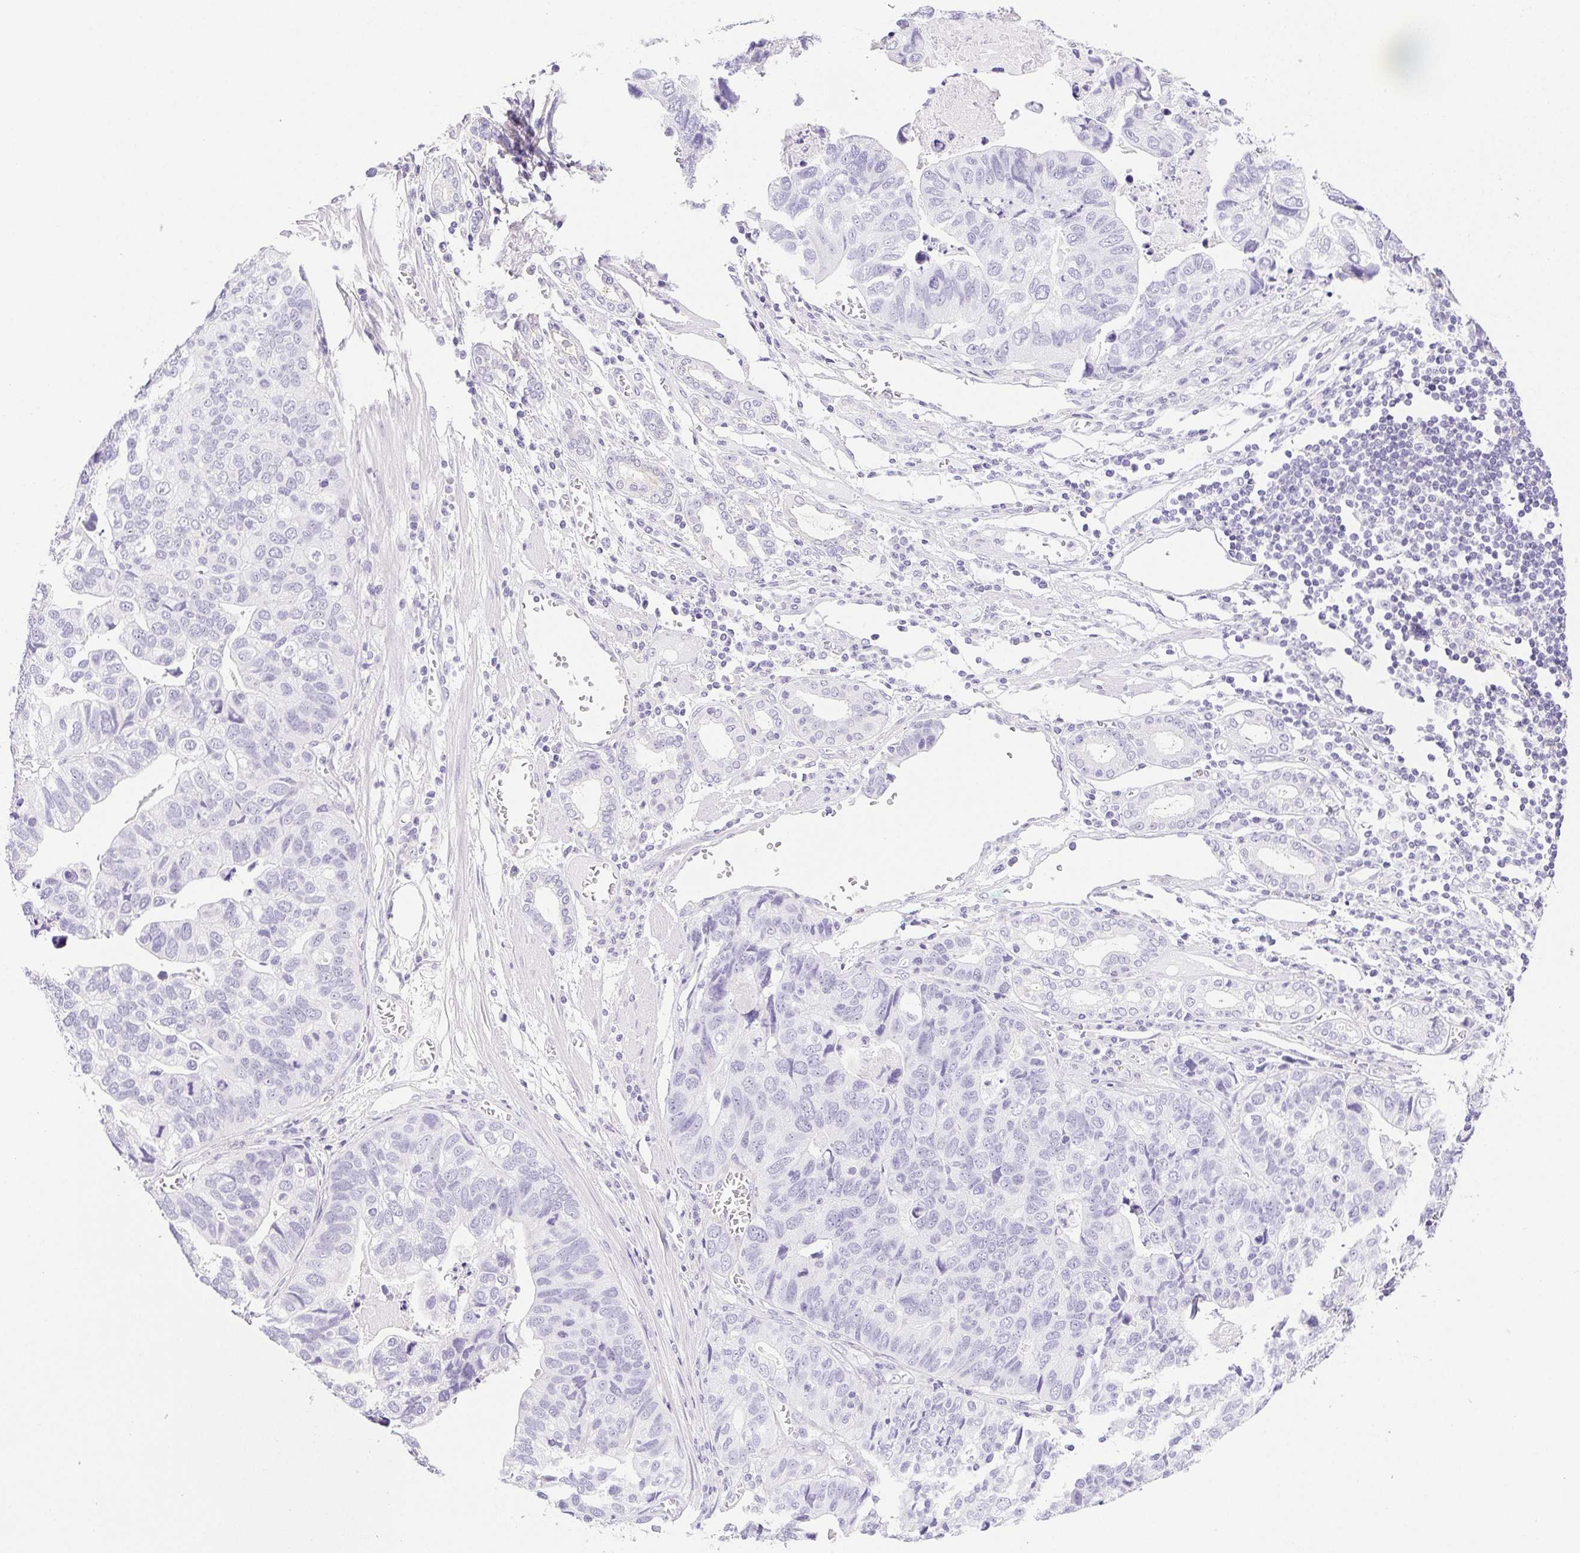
{"staining": {"intensity": "negative", "quantity": "none", "location": "none"}, "tissue": "stomach cancer", "cell_type": "Tumor cells", "image_type": "cancer", "snomed": [{"axis": "morphology", "description": "Adenocarcinoma, NOS"}, {"axis": "topography", "description": "Stomach, upper"}], "caption": "An IHC micrograph of adenocarcinoma (stomach) is shown. There is no staining in tumor cells of adenocarcinoma (stomach).", "gene": "HLA-G", "patient": {"sex": "female", "age": 67}}